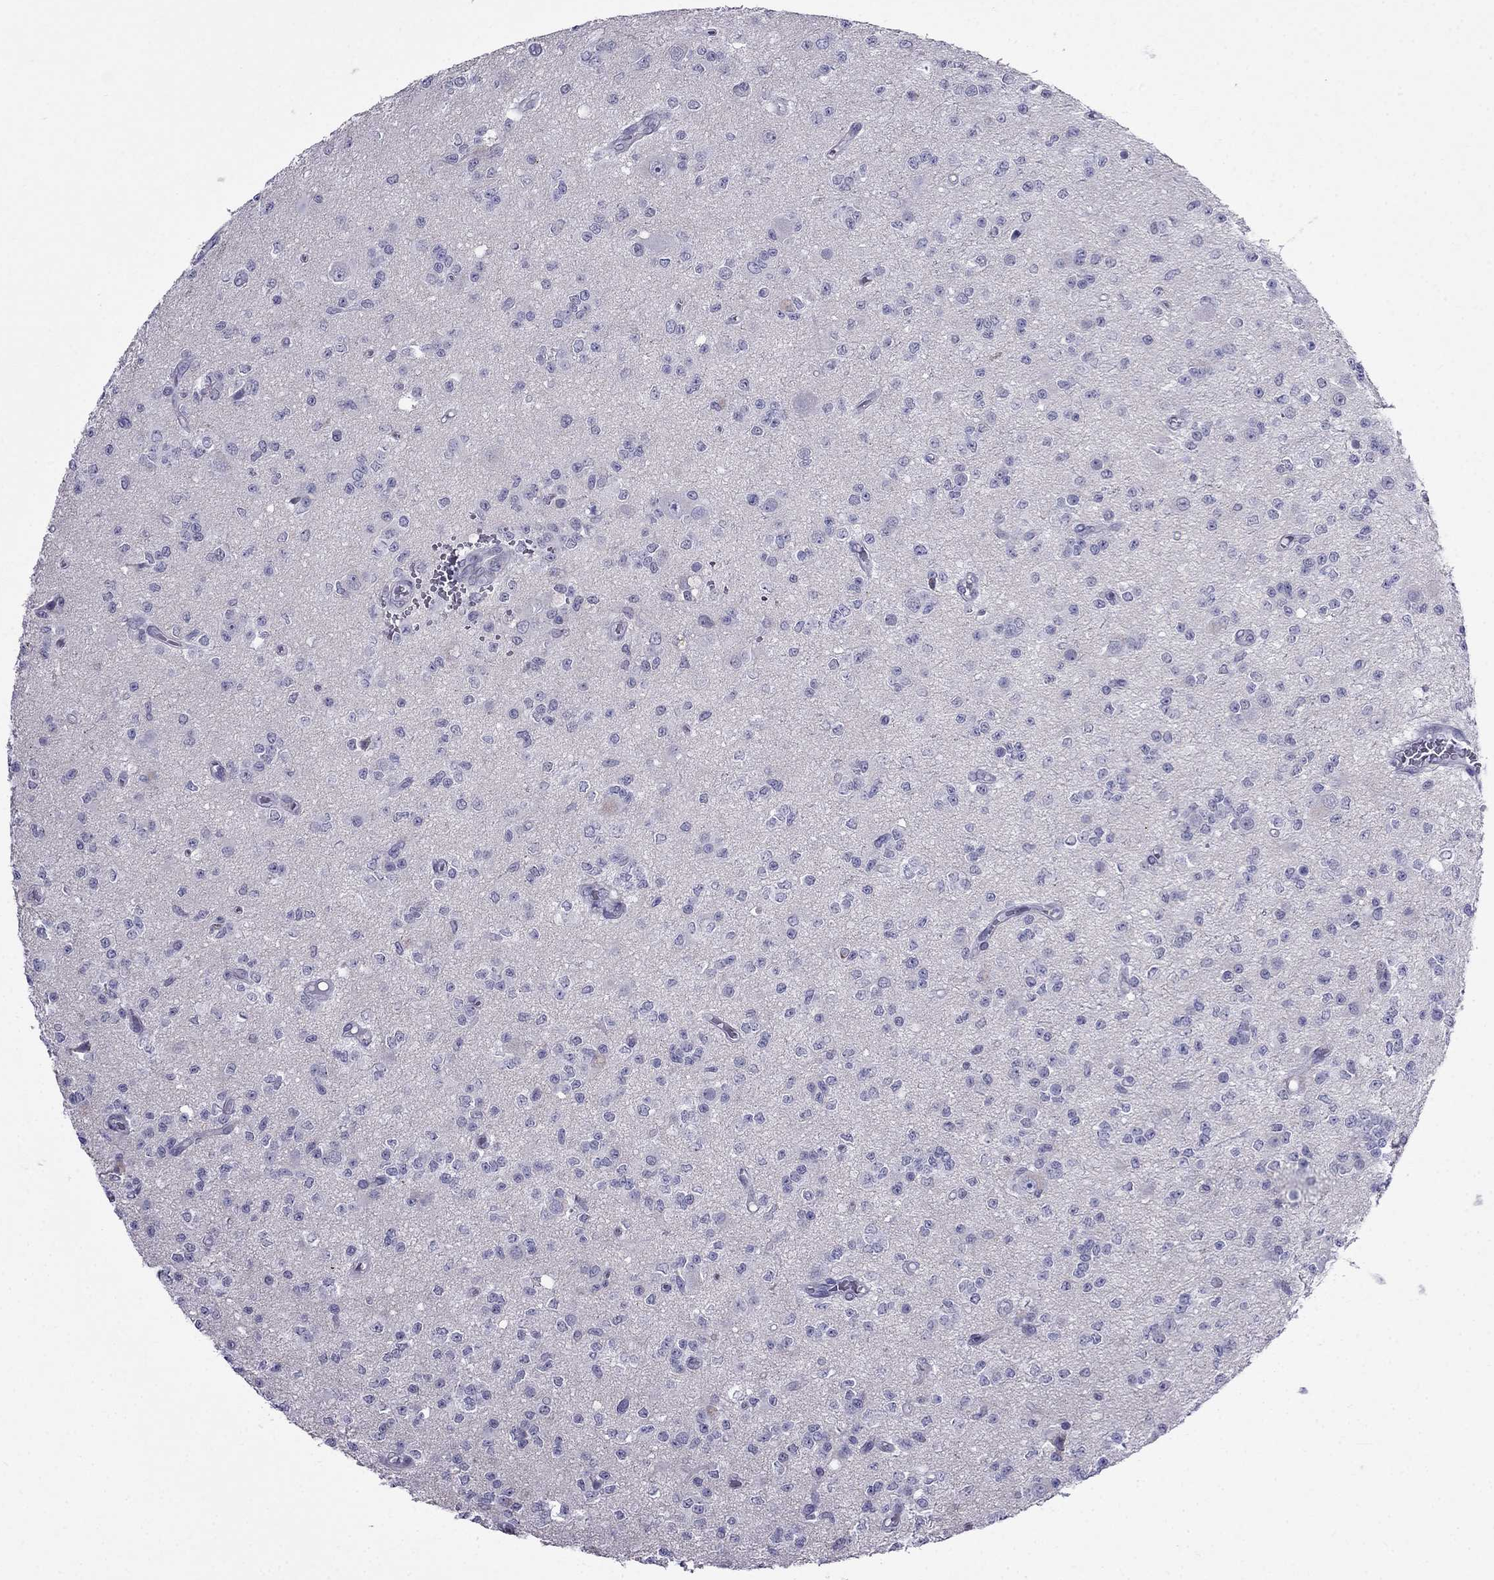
{"staining": {"intensity": "negative", "quantity": "none", "location": "none"}, "tissue": "glioma", "cell_type": "Tumor cells", "image_type": "cancer", "snomed": [{"axis": "morphology", "description": "Glioma, malignant, Low grade"}, {"axis": "topography", "description": "Brain"}], "caption": "Immunohistochemistry (IHC) micrograph of neoplastic tissue: human malignant glioma (low-grade) stained with DAB displays no significant protein expression in tumor cells.", "gene": "MGP", "patient": {"sex": "female", "age": 45}}